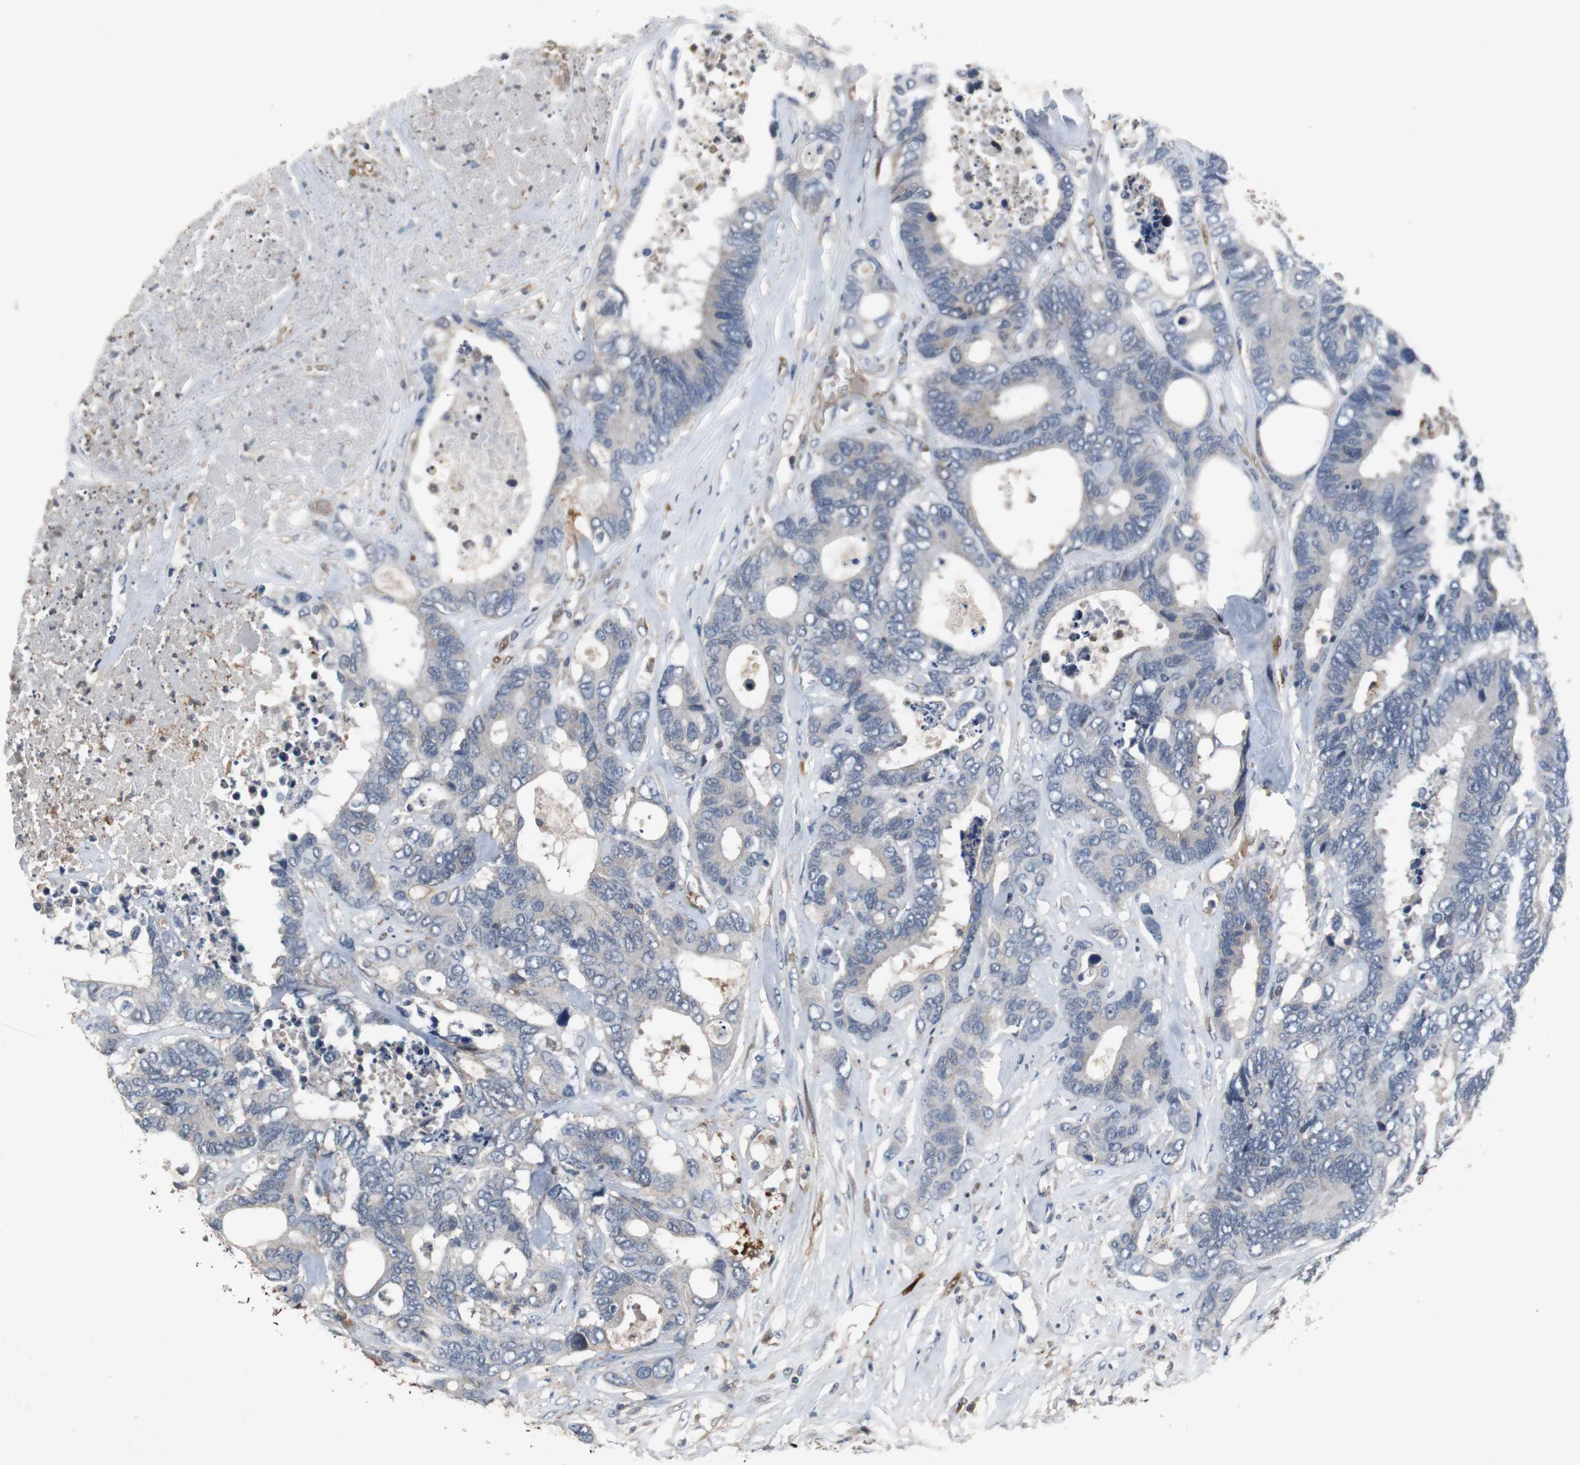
{"staining": {"intensity": "weak", "quantity": "<25%", "location": "cytoplasmic/membranous"}, "tissue": "colorectal cancer", "cell_type": "Tumor cells", "image_type": "cancer", "snomed": [{"axis": "morphology", "description": "Adenocarcinoma, NOS"}, {"axis": "topography", "description": "Rectum"}], "caption": "Immunohistochemistry (IHC) micrograph of neoplastic tissue: adenocarcinoma (colorectal) stained with DAB displays no significant protein expression in tumor cells.", "gene": "CALB2", "patient": {"sex": "male", "age": 55}}